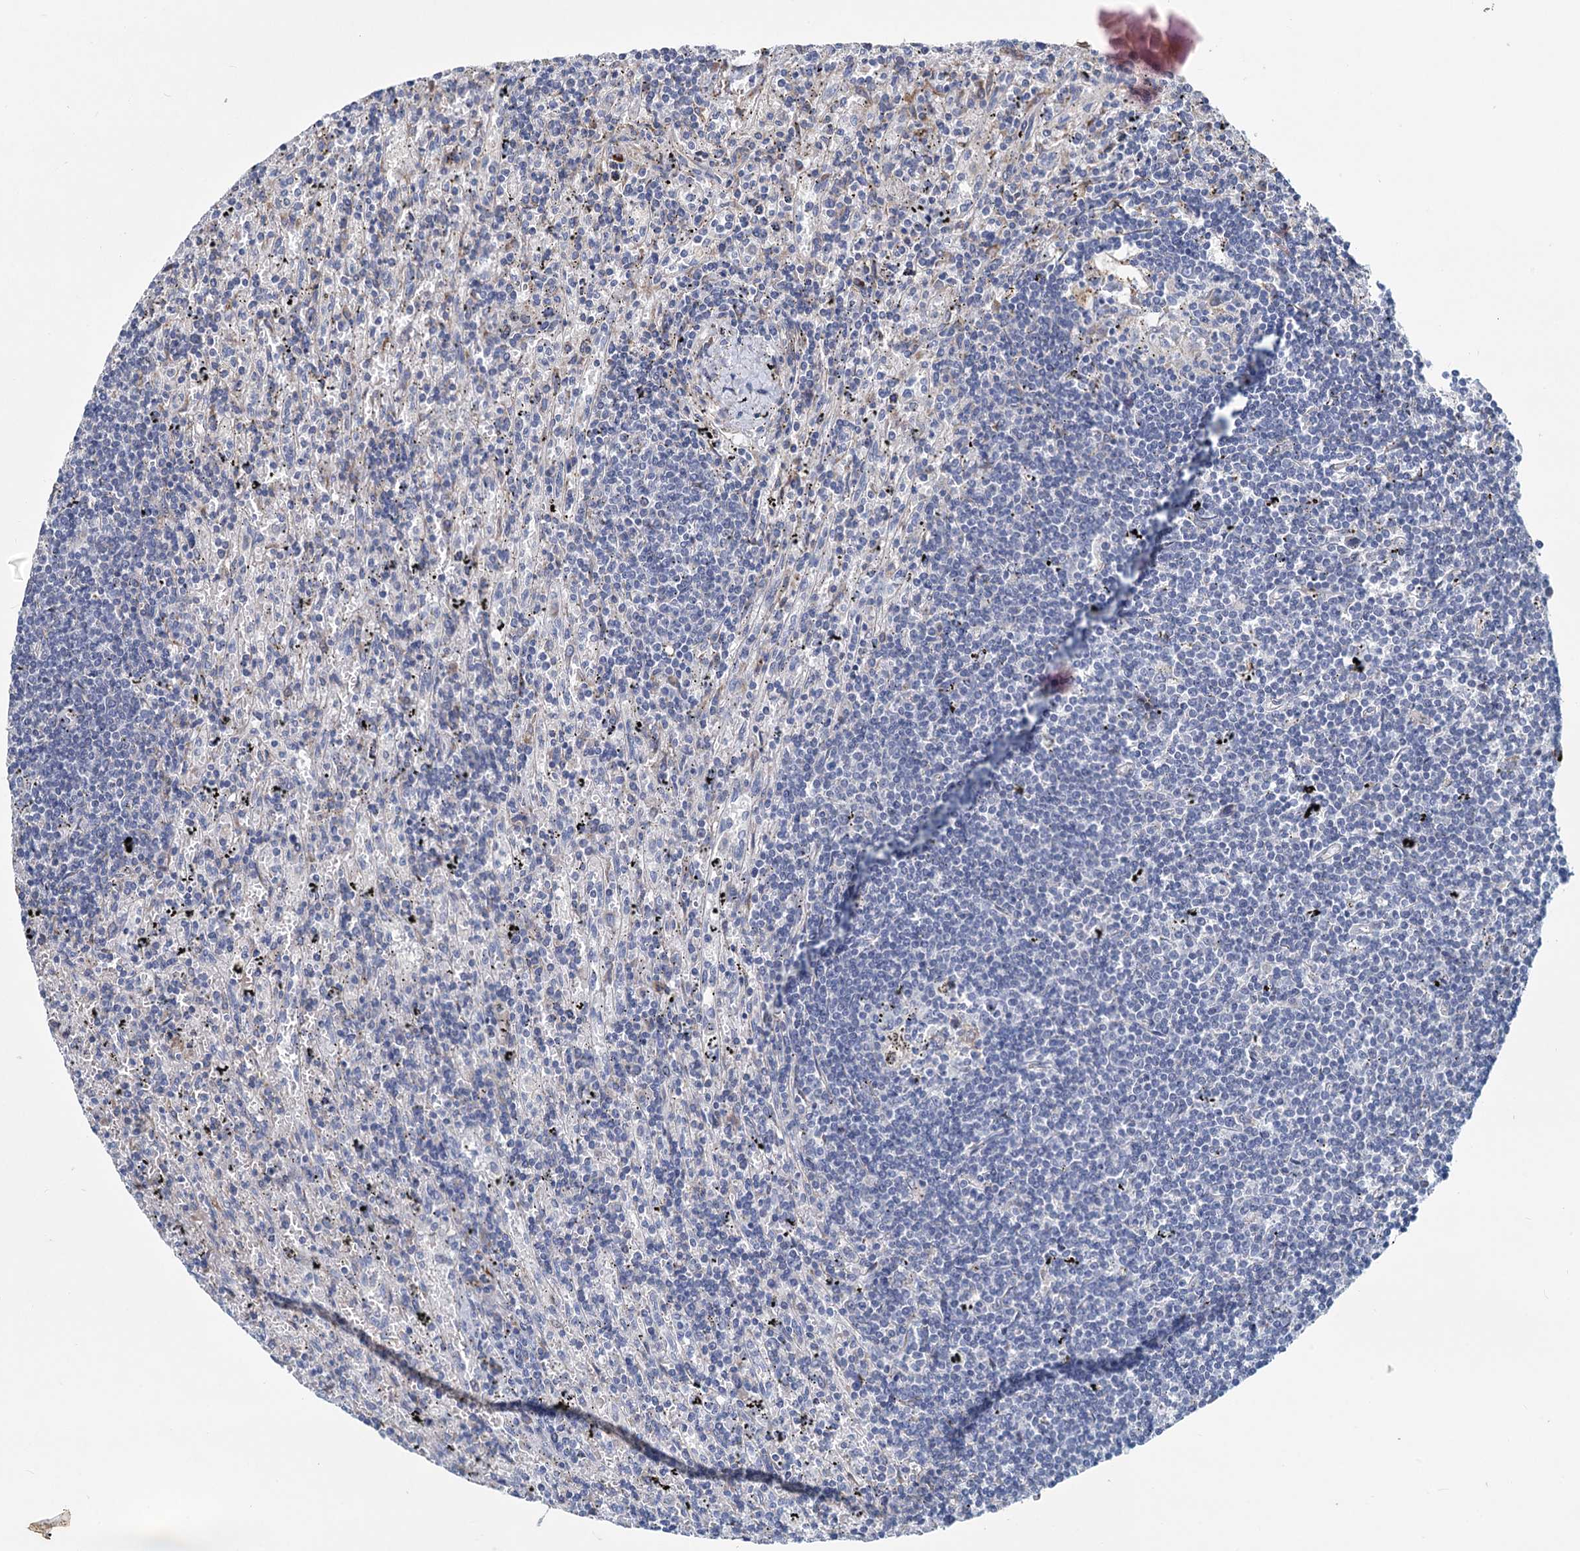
{"staining": {"intensity": "negative", "quantity": "none", "location": "none"}, "tissue": "lymphoma", "cell_type": "Tumor cells", "image_type": "cancer", "snomed": [{"axis": "morphology", "description": "Malignant lymphoma, non-Hodgkin's type, Low grade"}, {"axis": "topography", "description": "Spleen"}], "caption": "Protein analysis of lymphoma displays no significant positivity in tumor cells.", "gene": "PRSS35", "patient": {"sex": "male", "age": 76}}